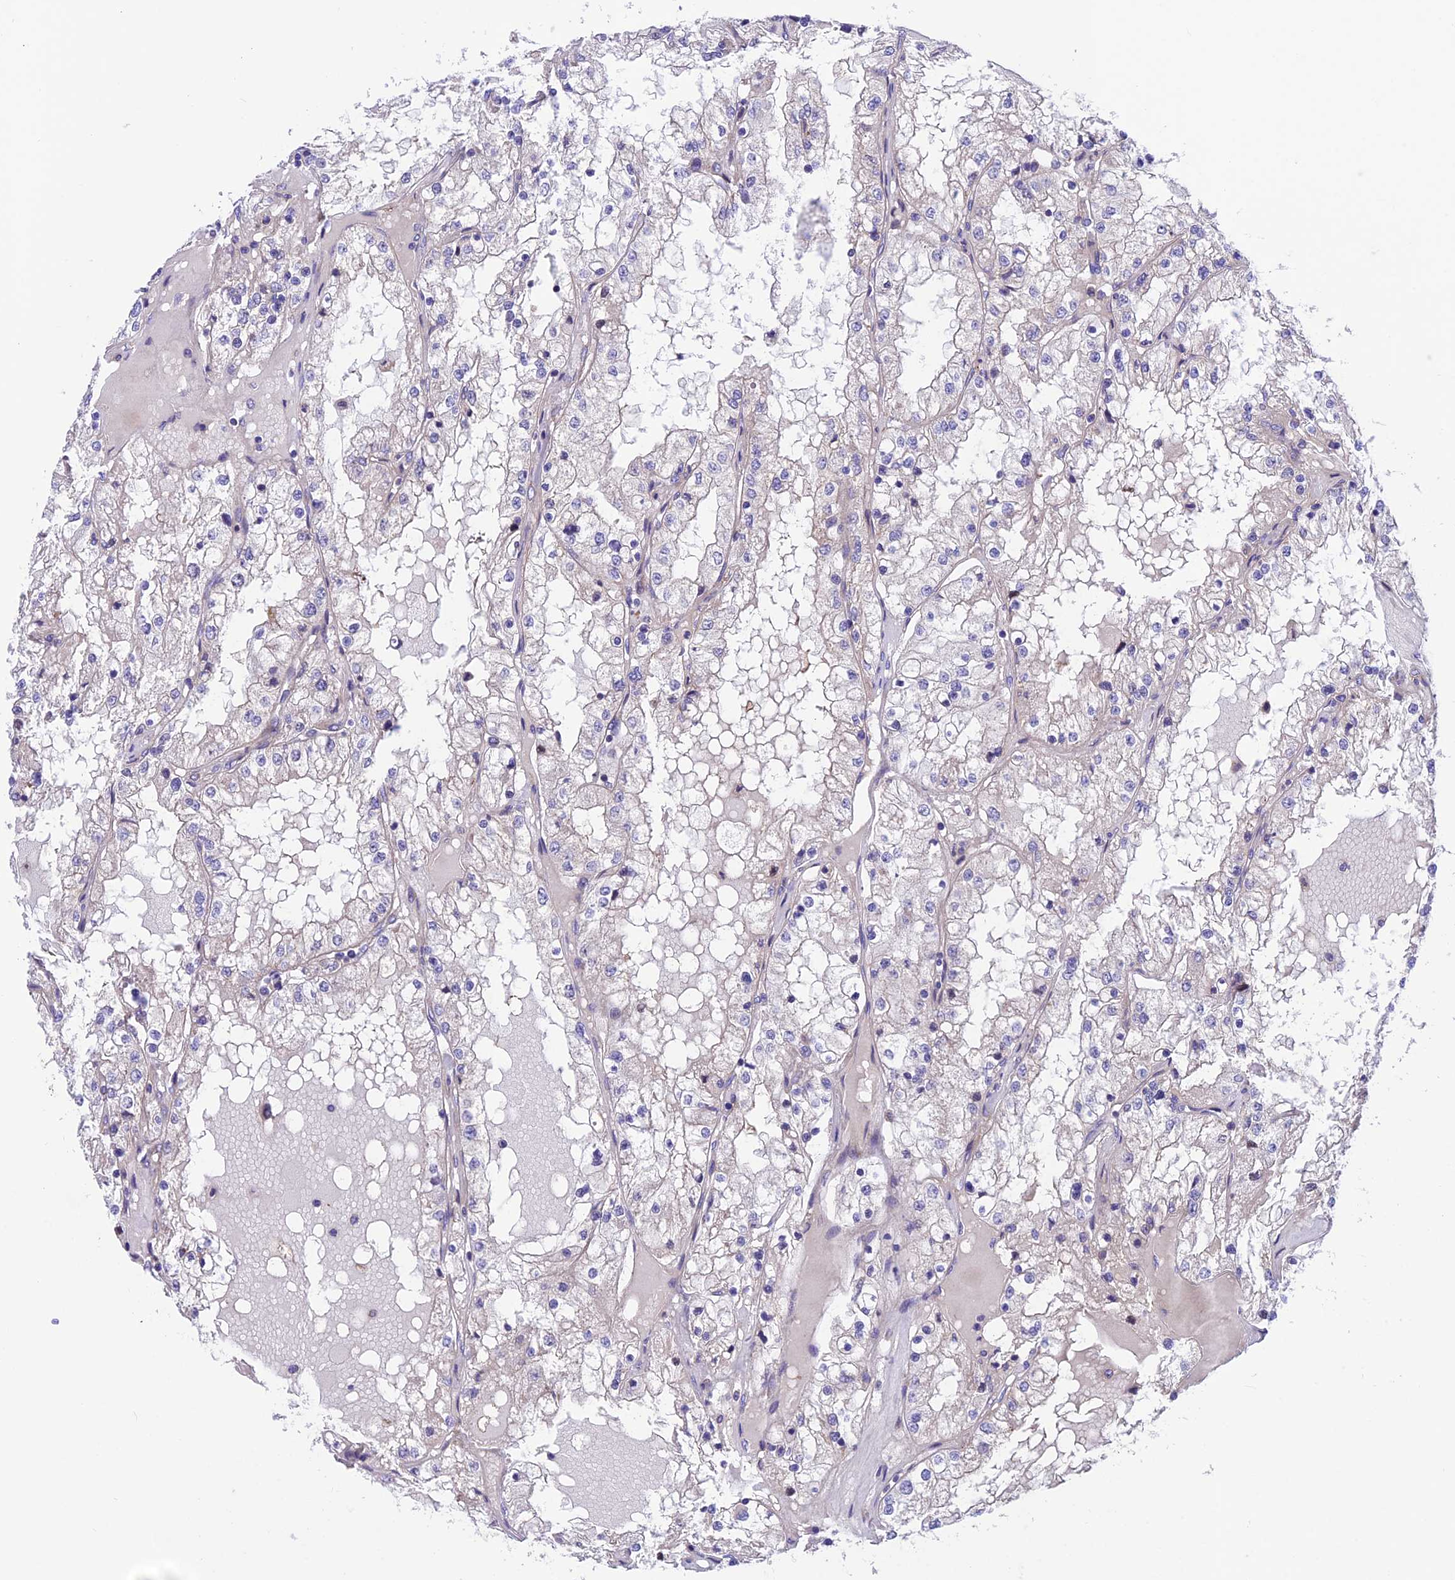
{"staining": {"intensity": "negative", "quantity": "none", "location": "none"}, "tissue": "renal cancer", "cell_type": "Tumor cells", "image_type": "cancer", "snomed": [{"axis": "morphology", "description": "Adenocarcinoma, NOS"}, {"axis": "topography", "description": "Kidney"}], "caption": "This photomicrograph is of renal cancer (adenocarcinoma) stained with immunohistochemistry to label a protein in brown with the nuclei are counter-stained blue. There is no staining in tumor cells.", "gene": "VPS16", "patient": {"sex": "male", "age": 68}}